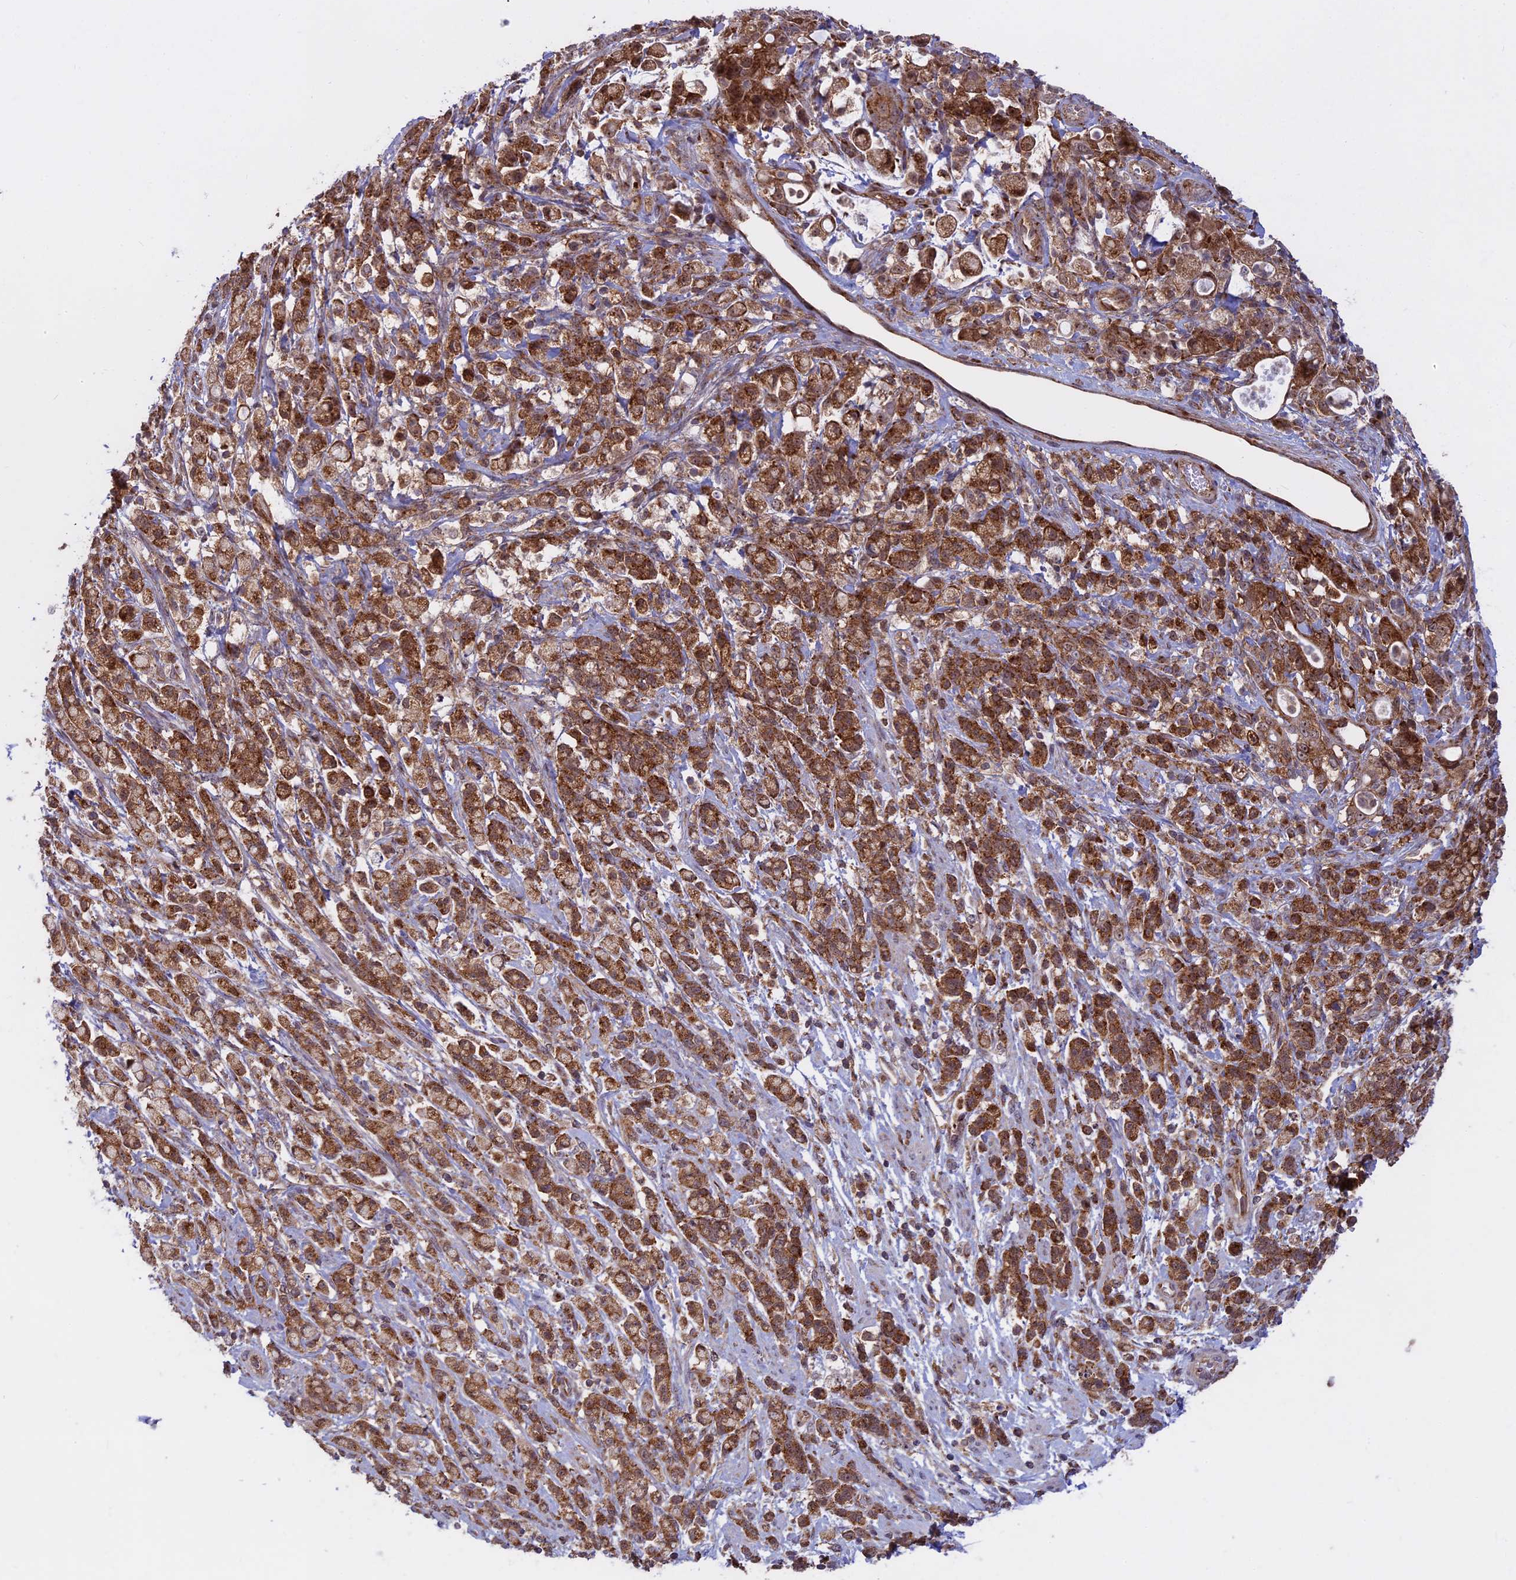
{"staining": {"intensity": "moderate", "quantity": ">75%", "location": "cytoplasmic/membranous"}, "tissue": "stomach cancer", "cell_type": "Tumor cells", "image_type": "cancer", "snomed": [{"axis": "morphology", "description": "Adenocarcinoma, NOS"}, {"axis": "topography", "description": "Stomach"}], "caption": "Stomach cancer (adenocarcinoma) stained for a protein (brown) displays moderate cytoplasmic/membranous positive expression in about >75% of tumor cells.", "gene": "CLINT1", "patient": {"sex": "female", "age": 60}}